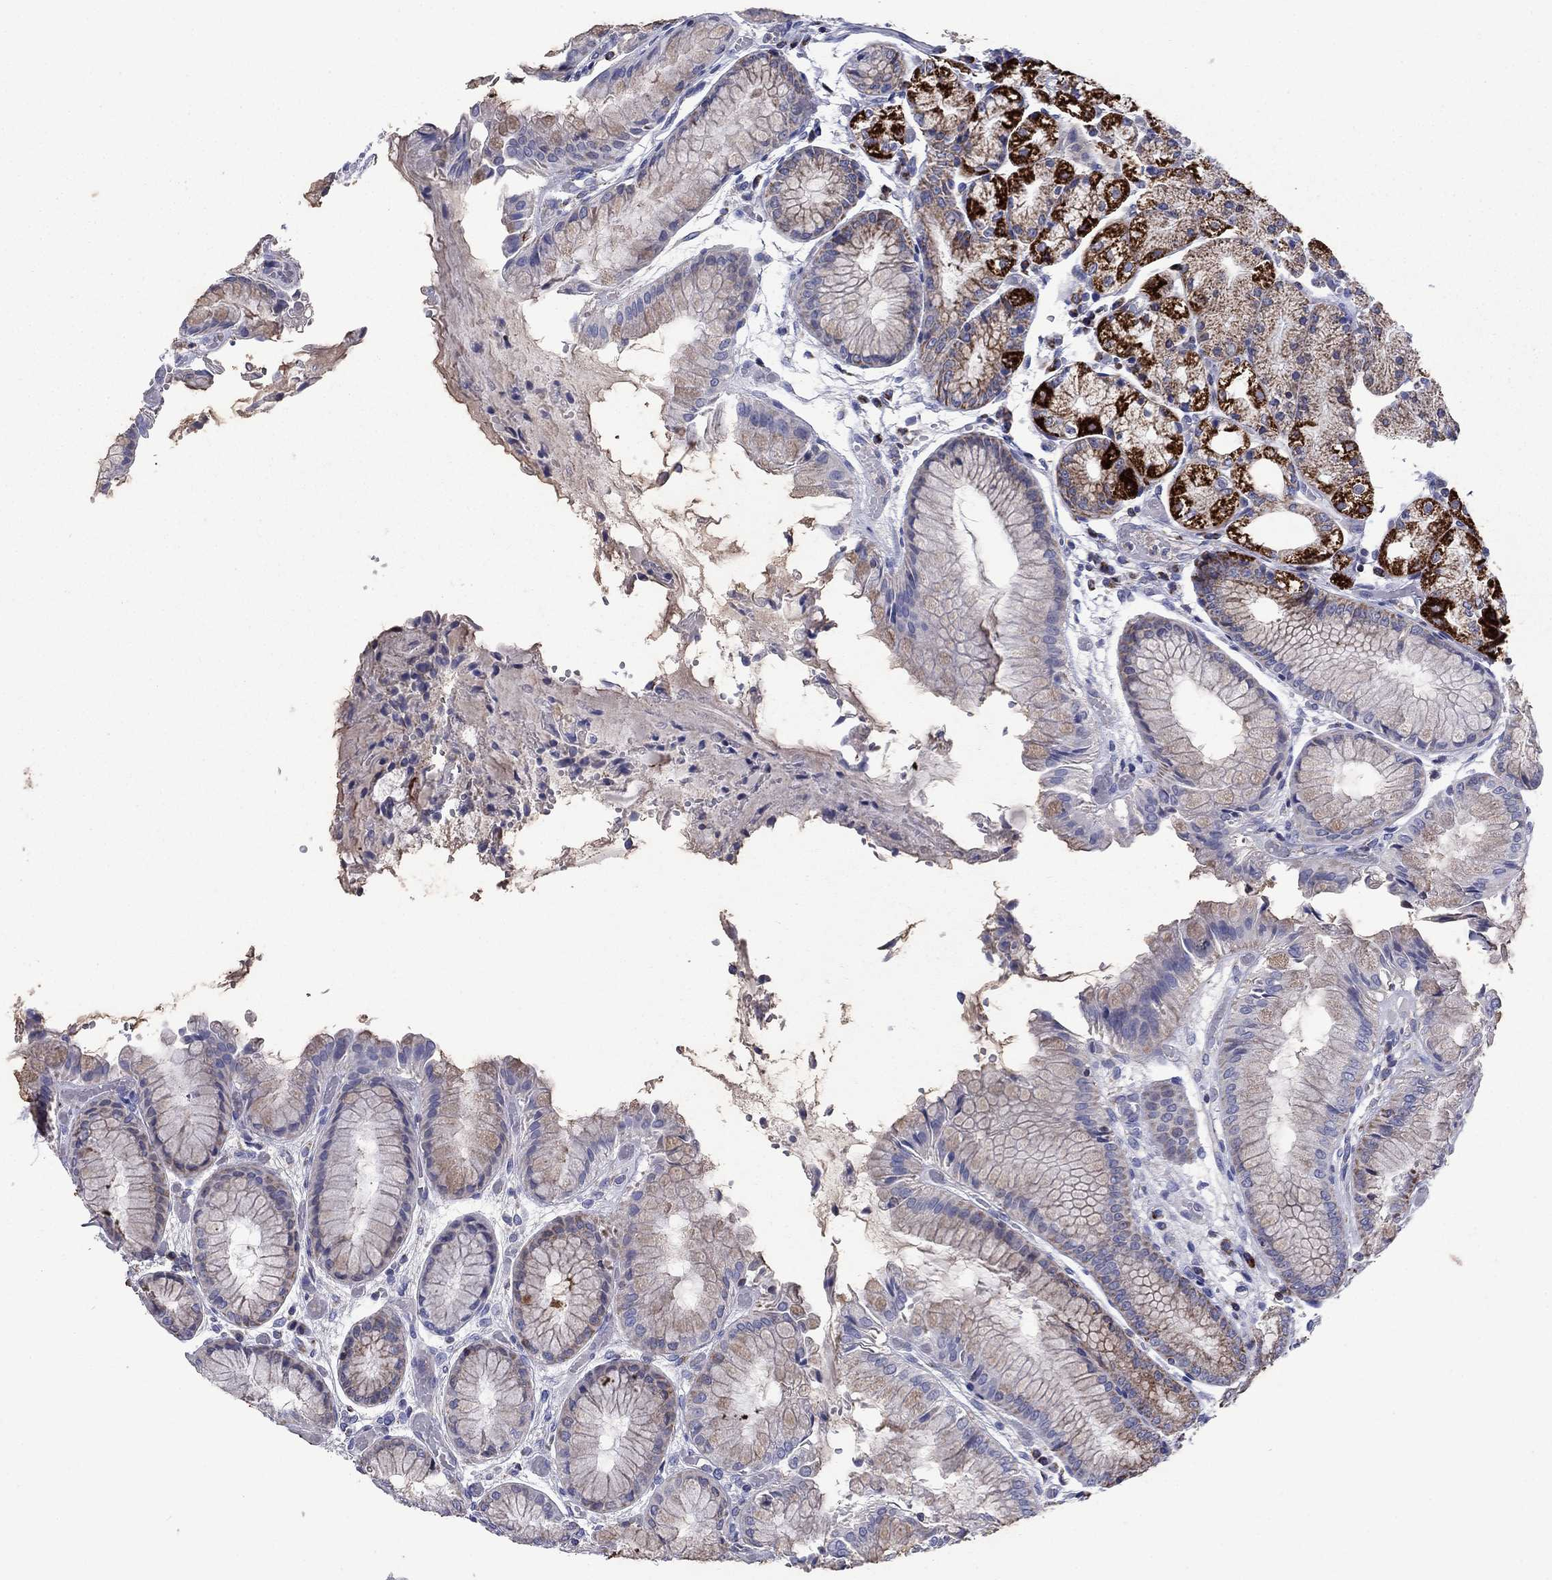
{"staining": {"intensity": "strong", "quantity": "<25%", "location": "cytoplasmic/membranous"}, "tissue": "stomach", "cell_type": "Glandular cells", "image_type": "normal", "snomed": [{"axis": "morphology", "description": "Normal tissue, NOS"}, {"axis": "topography", "description": "Stomach, upper"}], "caption": "The micrograph reveals immunohistochemical staining of normal stomach. There is strong cytoplasmic/membranous expression is seen in about <25% of glandular cells.", "gene": "NDUFA4L2", "patient": {"sex": "male", "age": 72}}